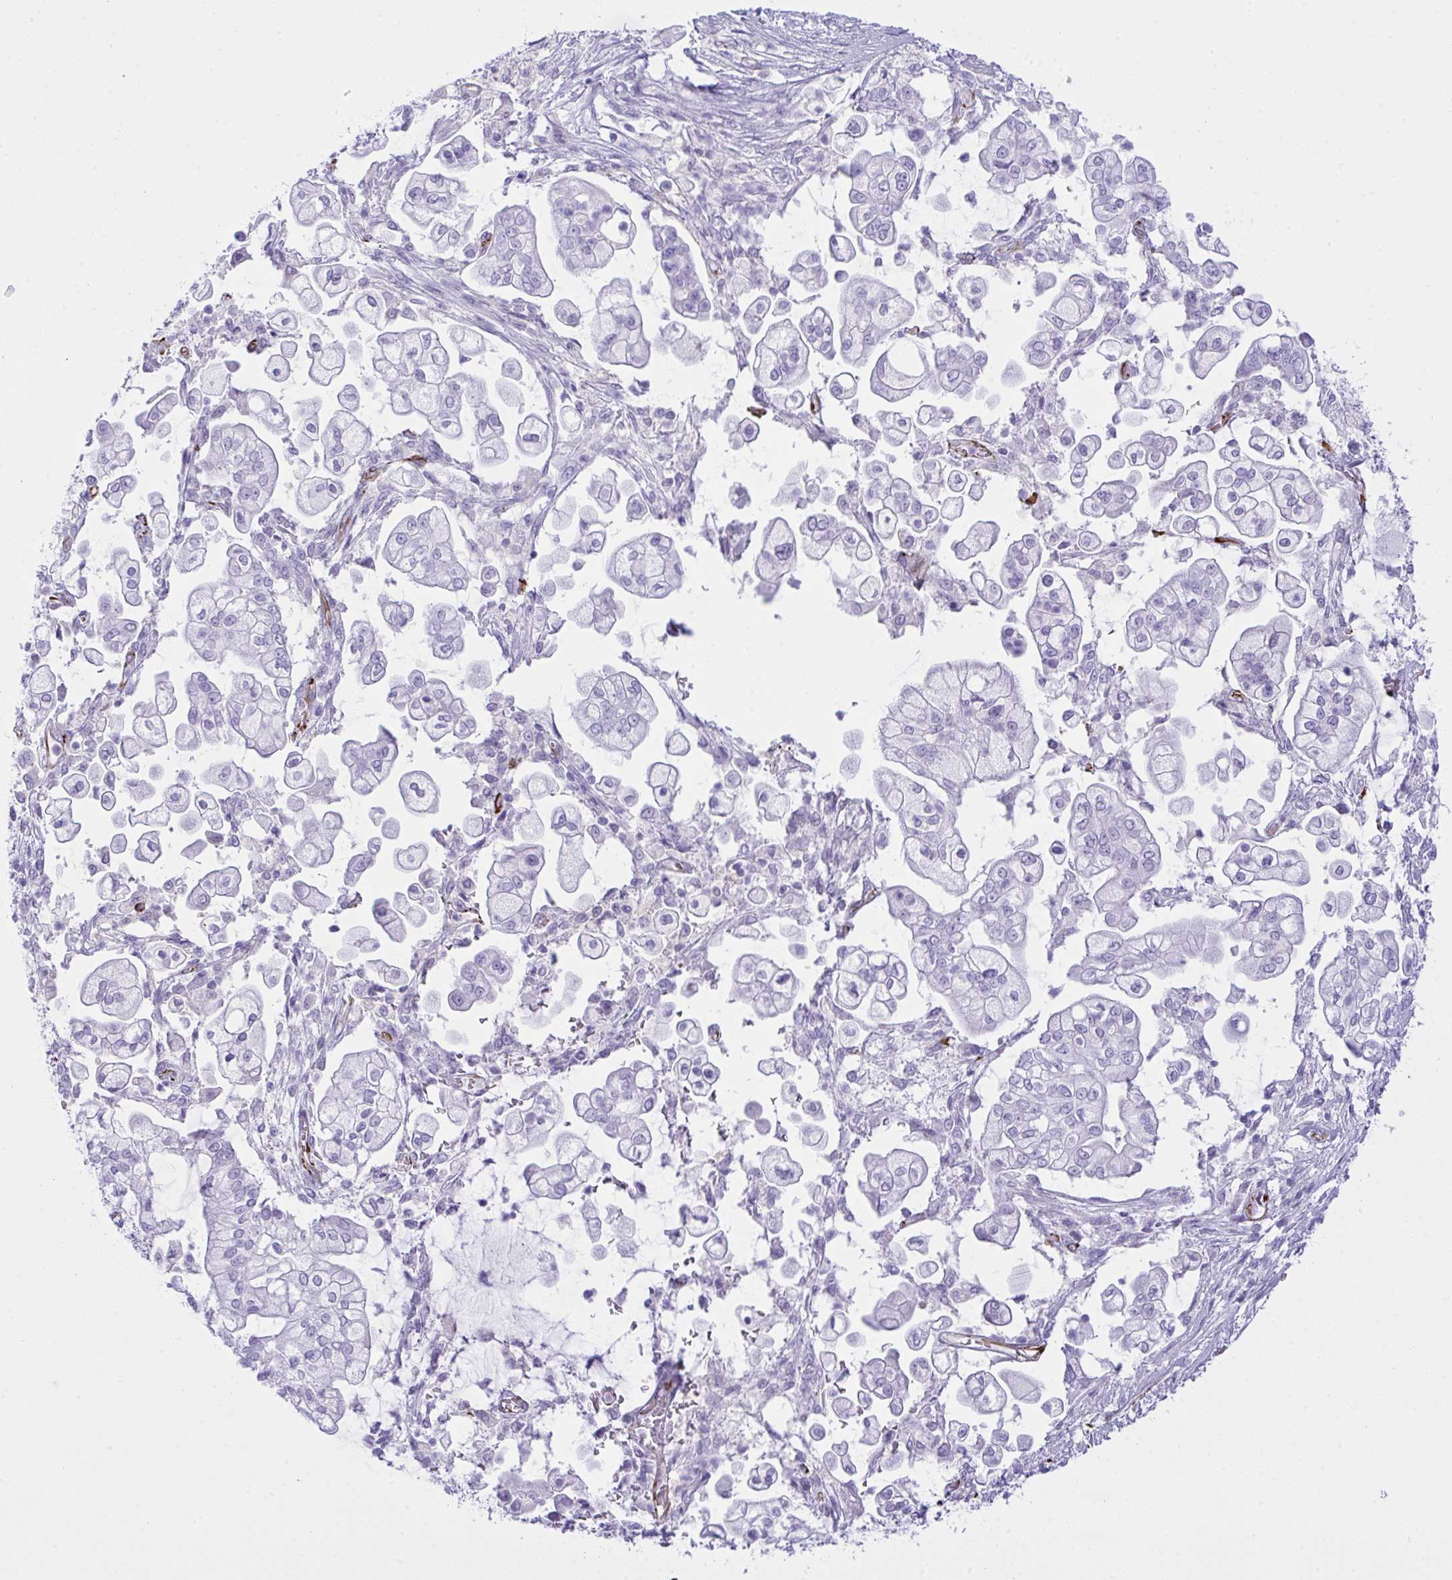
{"staining": {"intensity": "negative", "quantity": "none", "location": "none"}, "tissue": "pancreatic cancer", "cell_type": "Tumor cells", "image_type": "cancer", "snomed": [{"axis": "morphology", "description": "Adenocarcinoma, NOS"}, {"axis": "topography", "description": "Pancreas"}], "caption": "Immunohistochemistry micrograph of neoplastic tissue: human pancreatic cancer stained with DAB (3,3'-diaminobenzidine) reveals no significant protein staining in tumor cells.", "gene": "SLC35B1", "patient": {"sex": "female", "age": 69}}